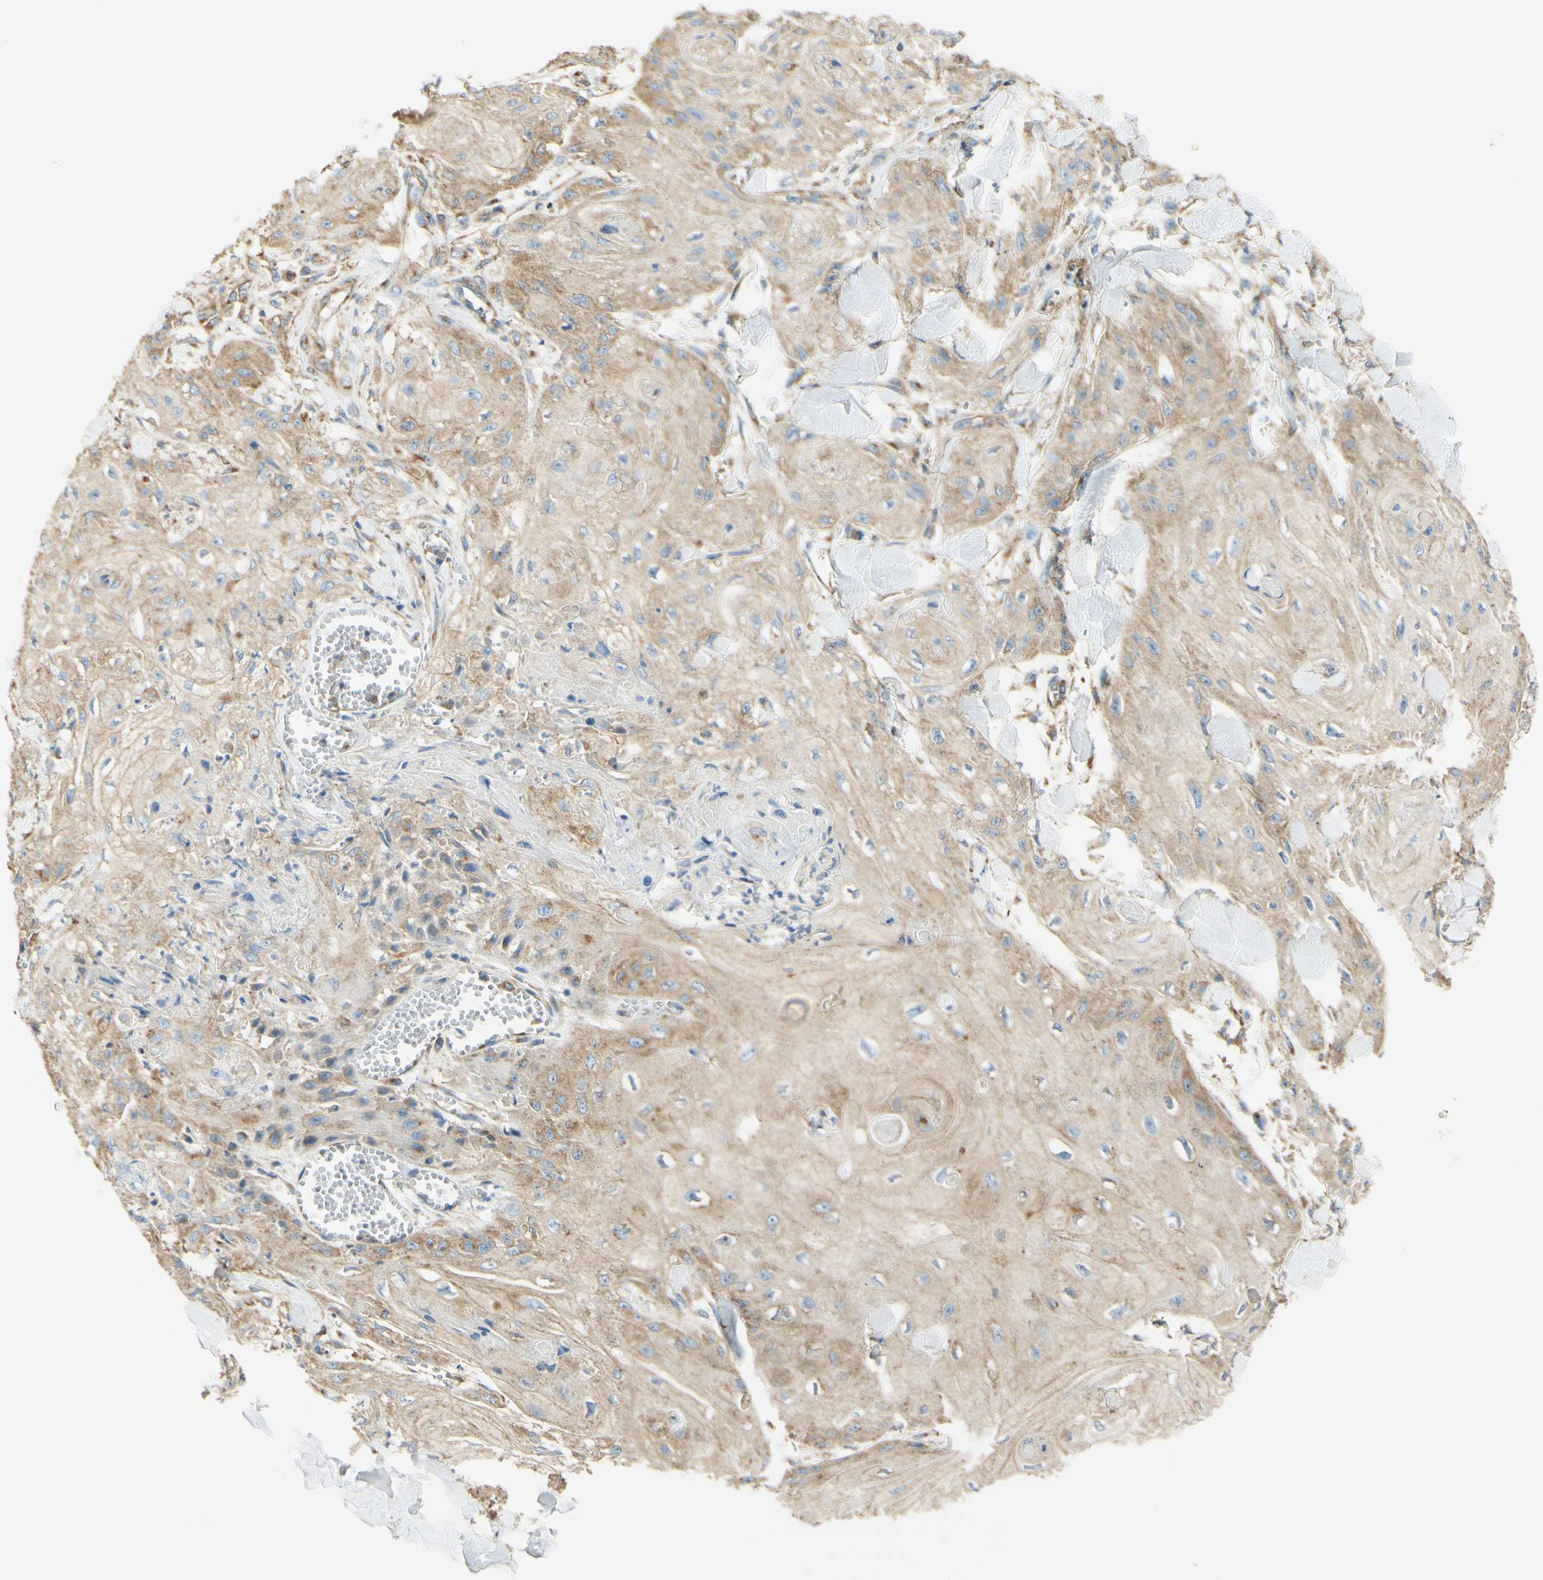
{"staining": {"intensity": "moderate", "quantity": "<25%", "location": "cytoplasmic/membranous"}, "tissue": "skin cancer", "cell_type": "Tumor cells", "image_type": "cancer", "snomed": [{"axis": "morphology", "description": "Squamous cell carcinoma, NOS"}, {"axis": "topography", "description": "Skin"}], "caption": "The photomicrograph exhibits staining of skin cancer (squamous cell carcinoma), revealing moderate cytoplasmic/membranous protein staining (brown color) within tumor cells.", "gene": "CLTC", "patient": {"sex": "male", "age": 74}}